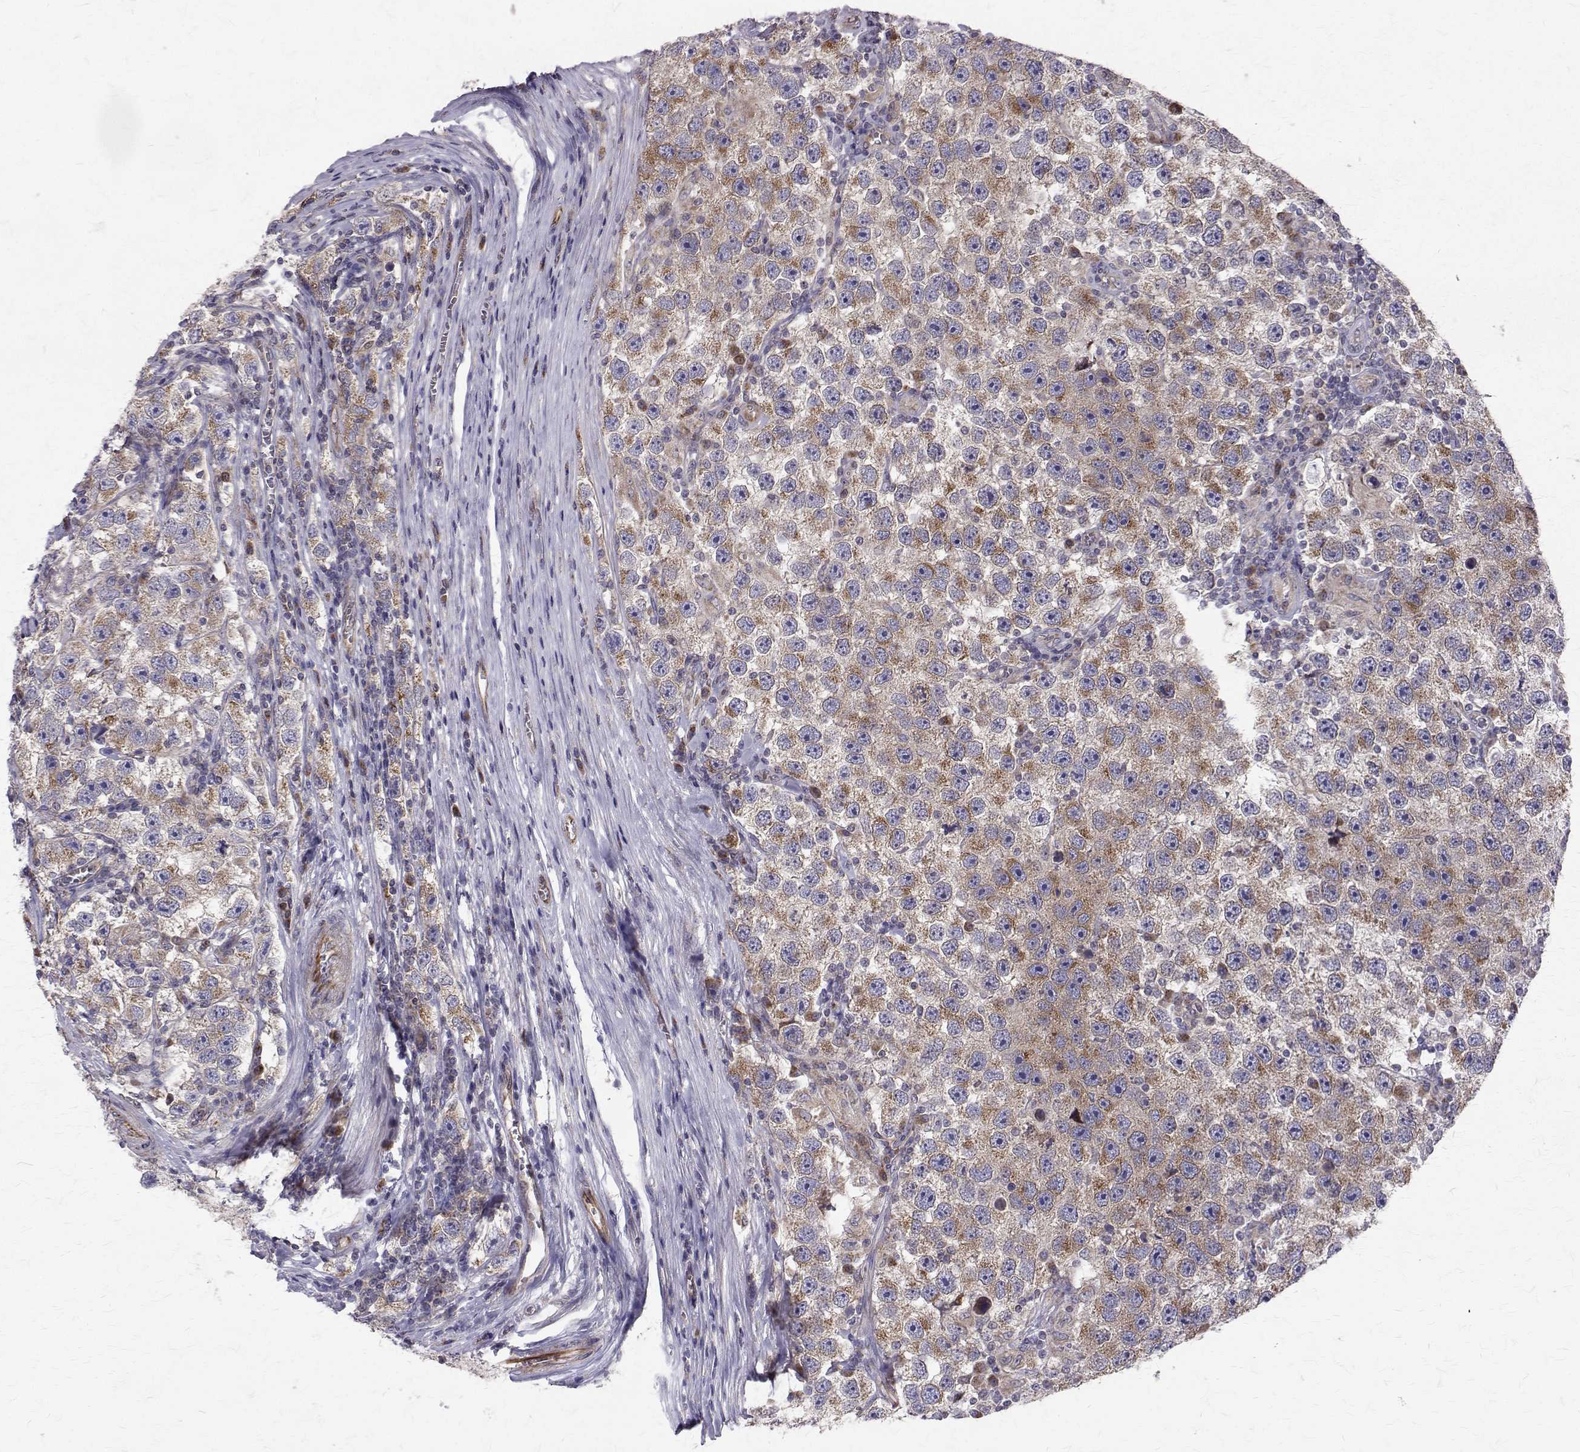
{"staining": {"intensity": "moderate", "quantity": ">75%", "location": "cytoplasmic/membranous"}, "tissue": "testis cancer", "cell_type": "Tumor cells", "image_type": "cancer", "snomed": [{"axis": "morphology", "description": "Seminoma, NOS"}, {"axis": "topography", "description": "Testis"}], "caption": "Tumor cells reveal medium levels of moderate cytoplasmic/membranous expression in about >75% of cells in human seminoma (testis). Immunohistochemistry (ihc) stains the protein in brown and the nuclei are stained blue.", "gene": "ARFGAP1", "patient": {"sex": "male", "age": 26}}